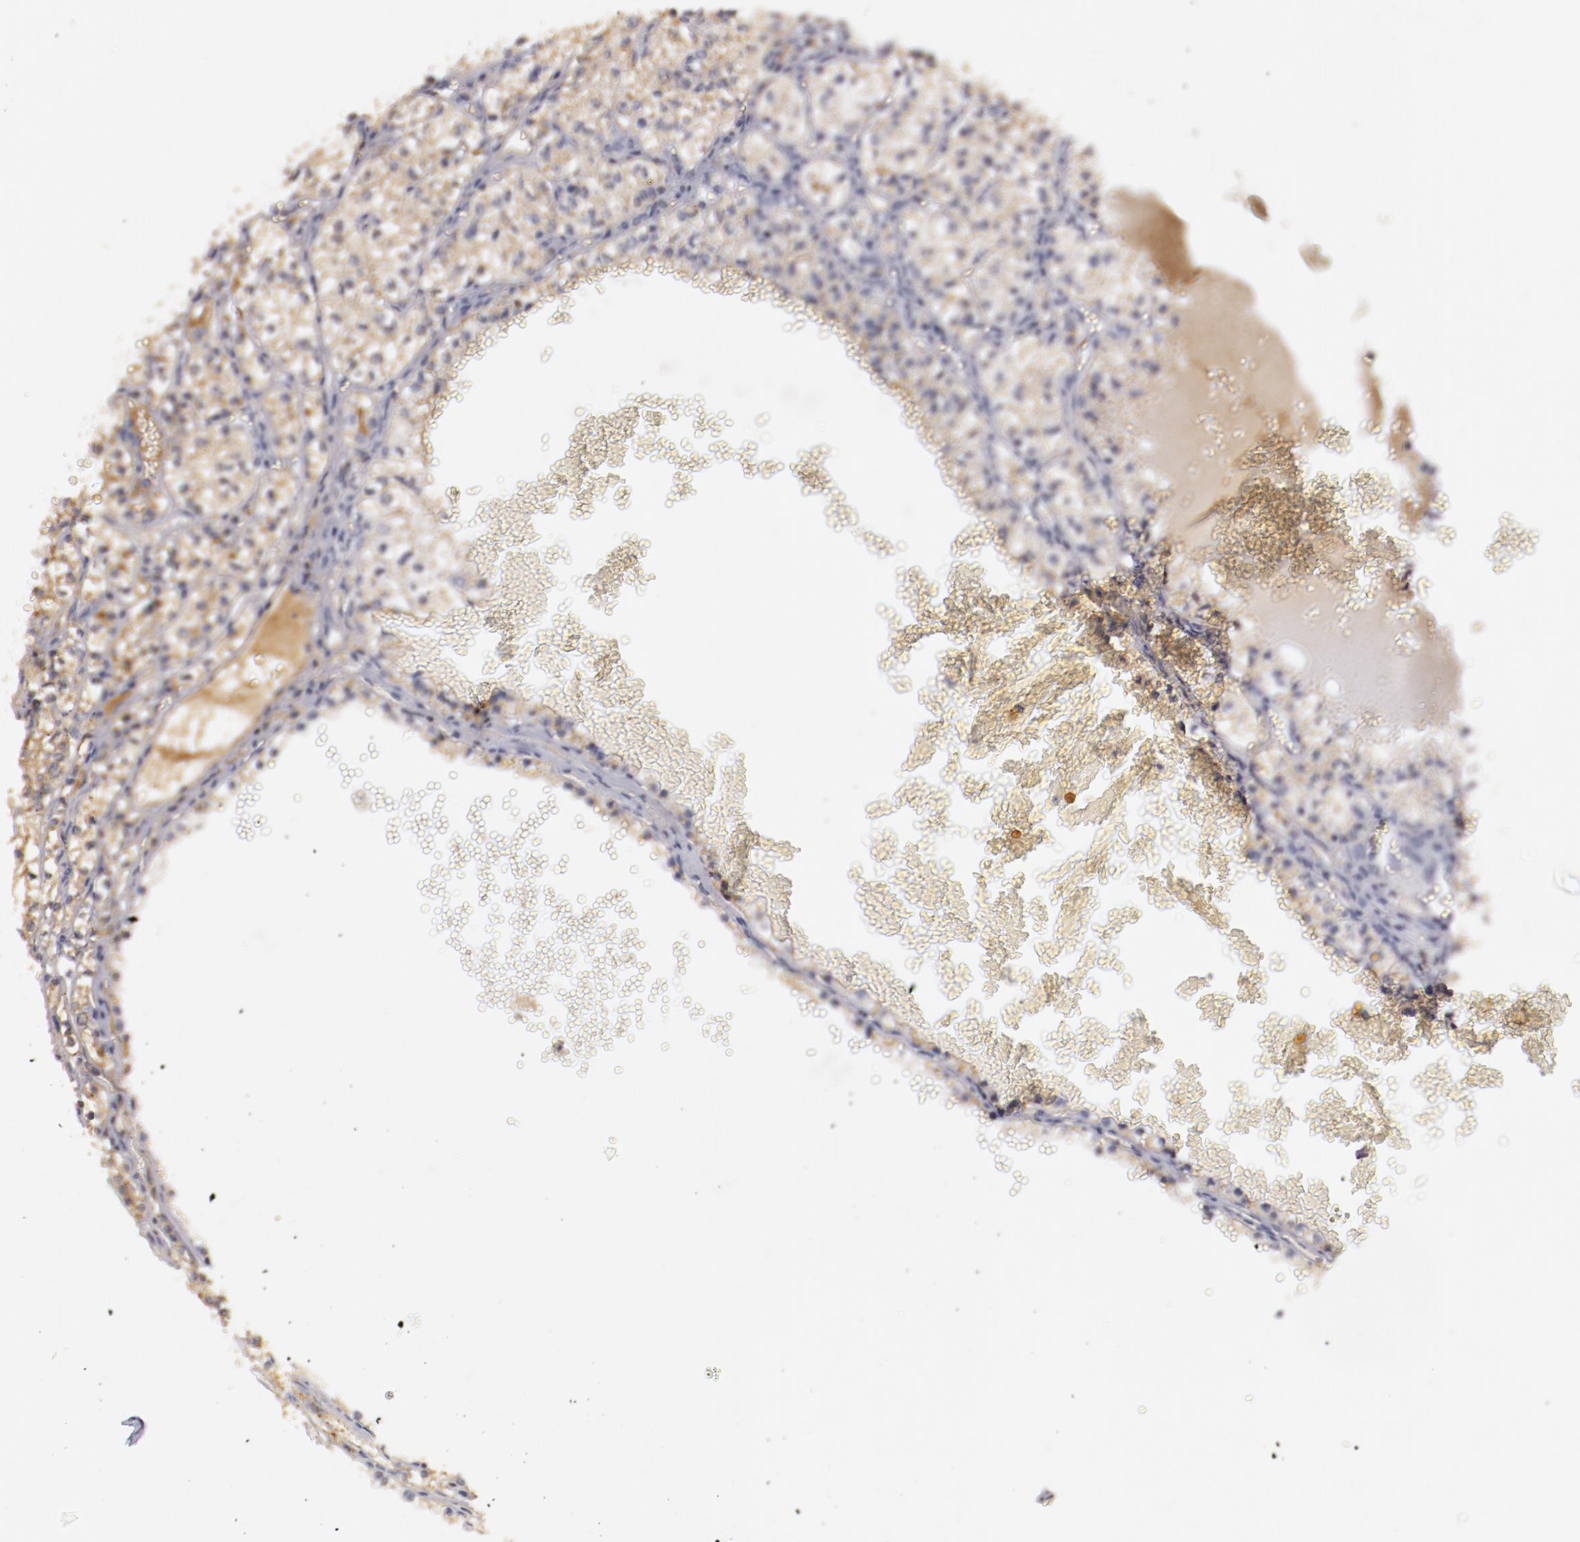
{"staining": {"intensity": "weak", "quantity": "25%-75%", "location": "cytoplasmic/membranous"}, "tissue": "renal cancer", "cell_type": "Tumor cells", "image_type": "cancer", "snomed": [{"axis": "morphology", "description": "Adenocarcinoma, NOS"}, {"axis": "topography", "description": "Kidney"}], "caption": "Immunohistochemistry staining of renal cancer (adenocarcinoma), which displays low levels of weak cytoplasmic/membranous expression in about 25%-75% of tumor cells indicating weak cytoplasmic/membranous protein staining. The staining was performed using DAB (brown) for protein detection and nuclei were counterstained in hematoxylin (blue).", "gene": "MBL2", "patient": {"sex": "male", "age": 61}}